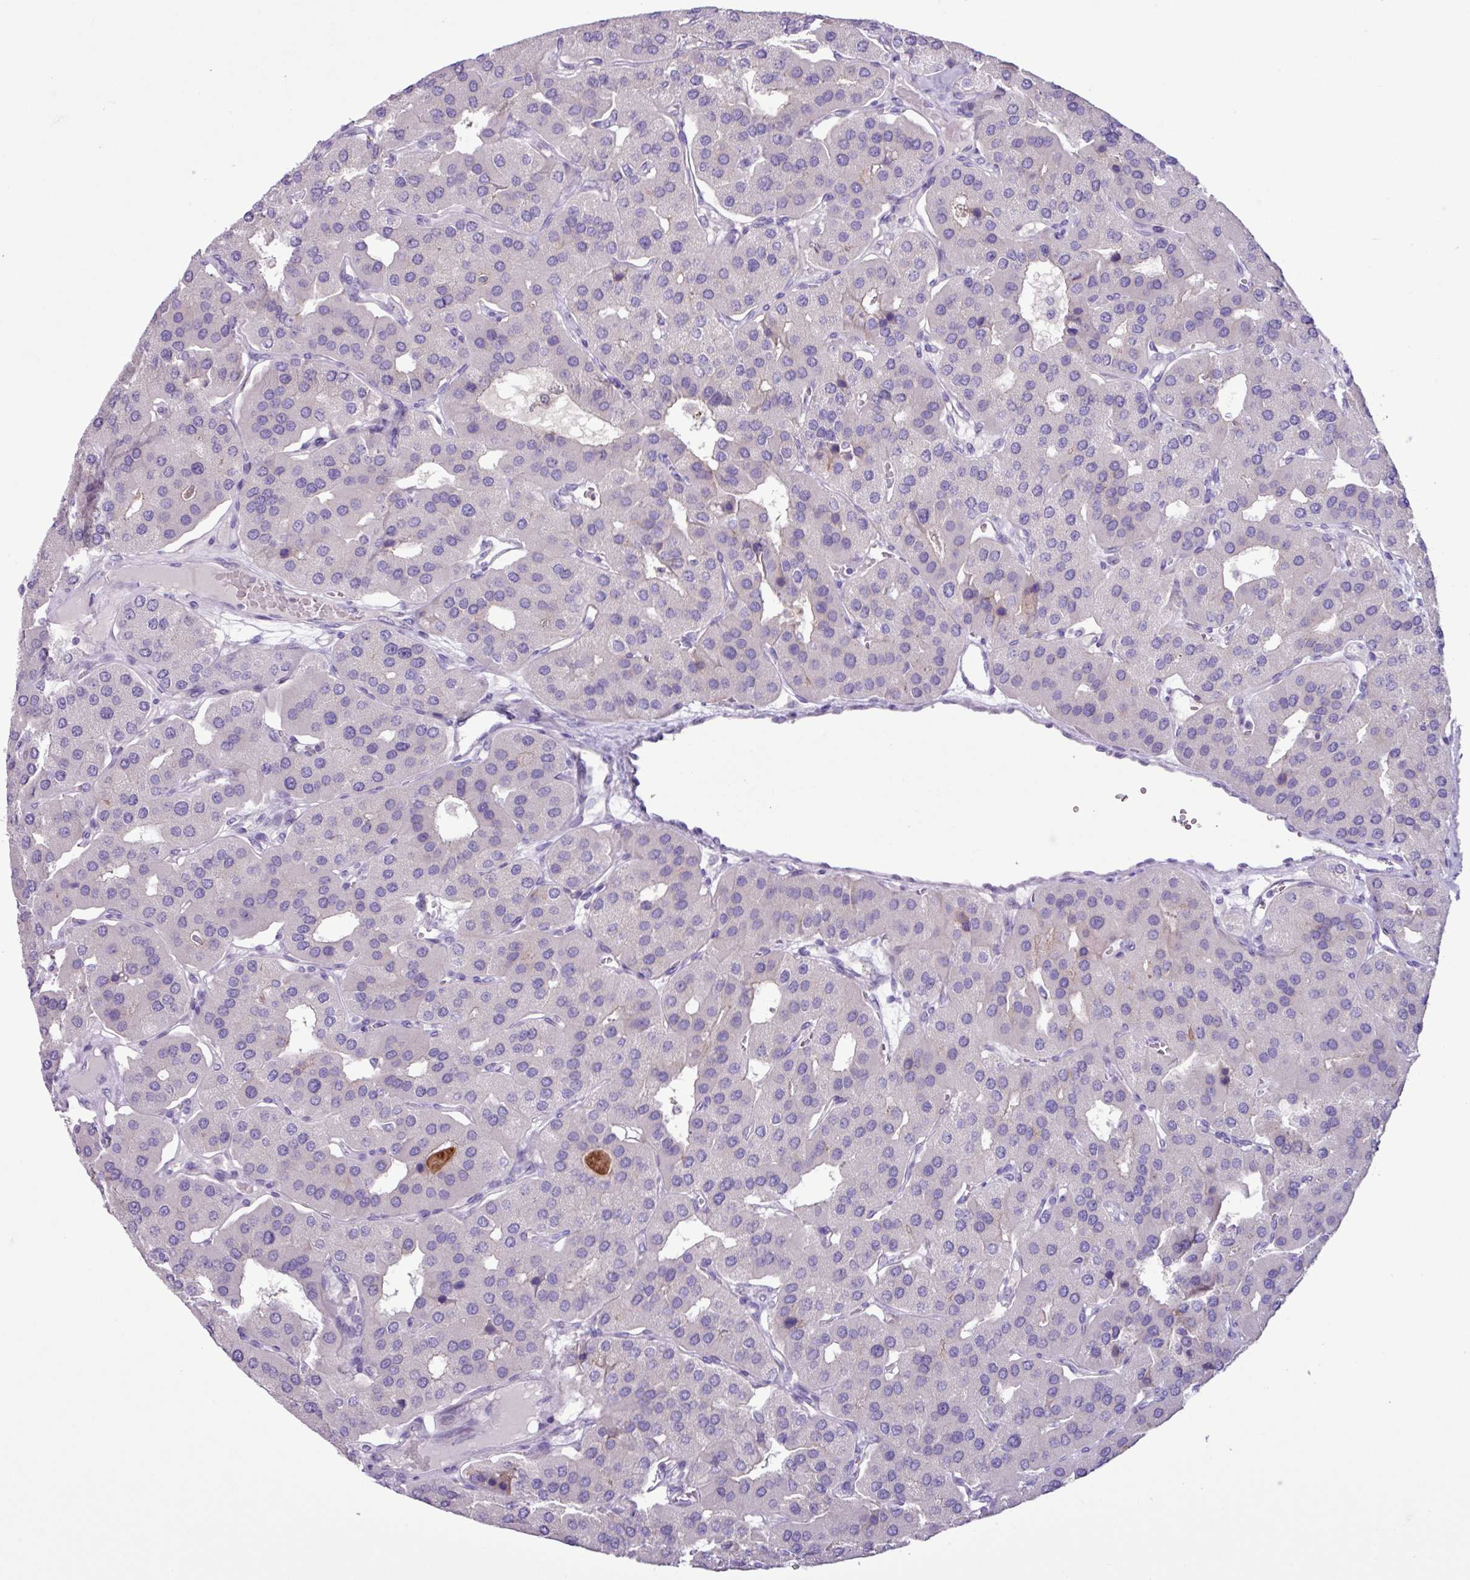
{"staining": {"intensity": "negative", "quantity": "none", "location": "none"}, "tissue": "parathyroid gland", "cell_type": "Glandular cells", "image_type": "normal", "snomed": [{"axis": "morphology", "description": "Normal tissue, NOS"}, {"axis": "morphology", "description": "Adenoma, NOS"}, {"axis": "topography", "description": "Parathyroid gland"}], "caption": "DAB (3,3'-diaminobenzidine) immunohistochemical staining of benign parathyroid gland demonstrates no significant staining in glandular cells. (DAB (3,3'-diaminobenzidine) immunohistochemistry (IHC) with hematoxylin counter stain).", "gene": "CYSTM1", "patient": {"sex": "female", "age": 86}}